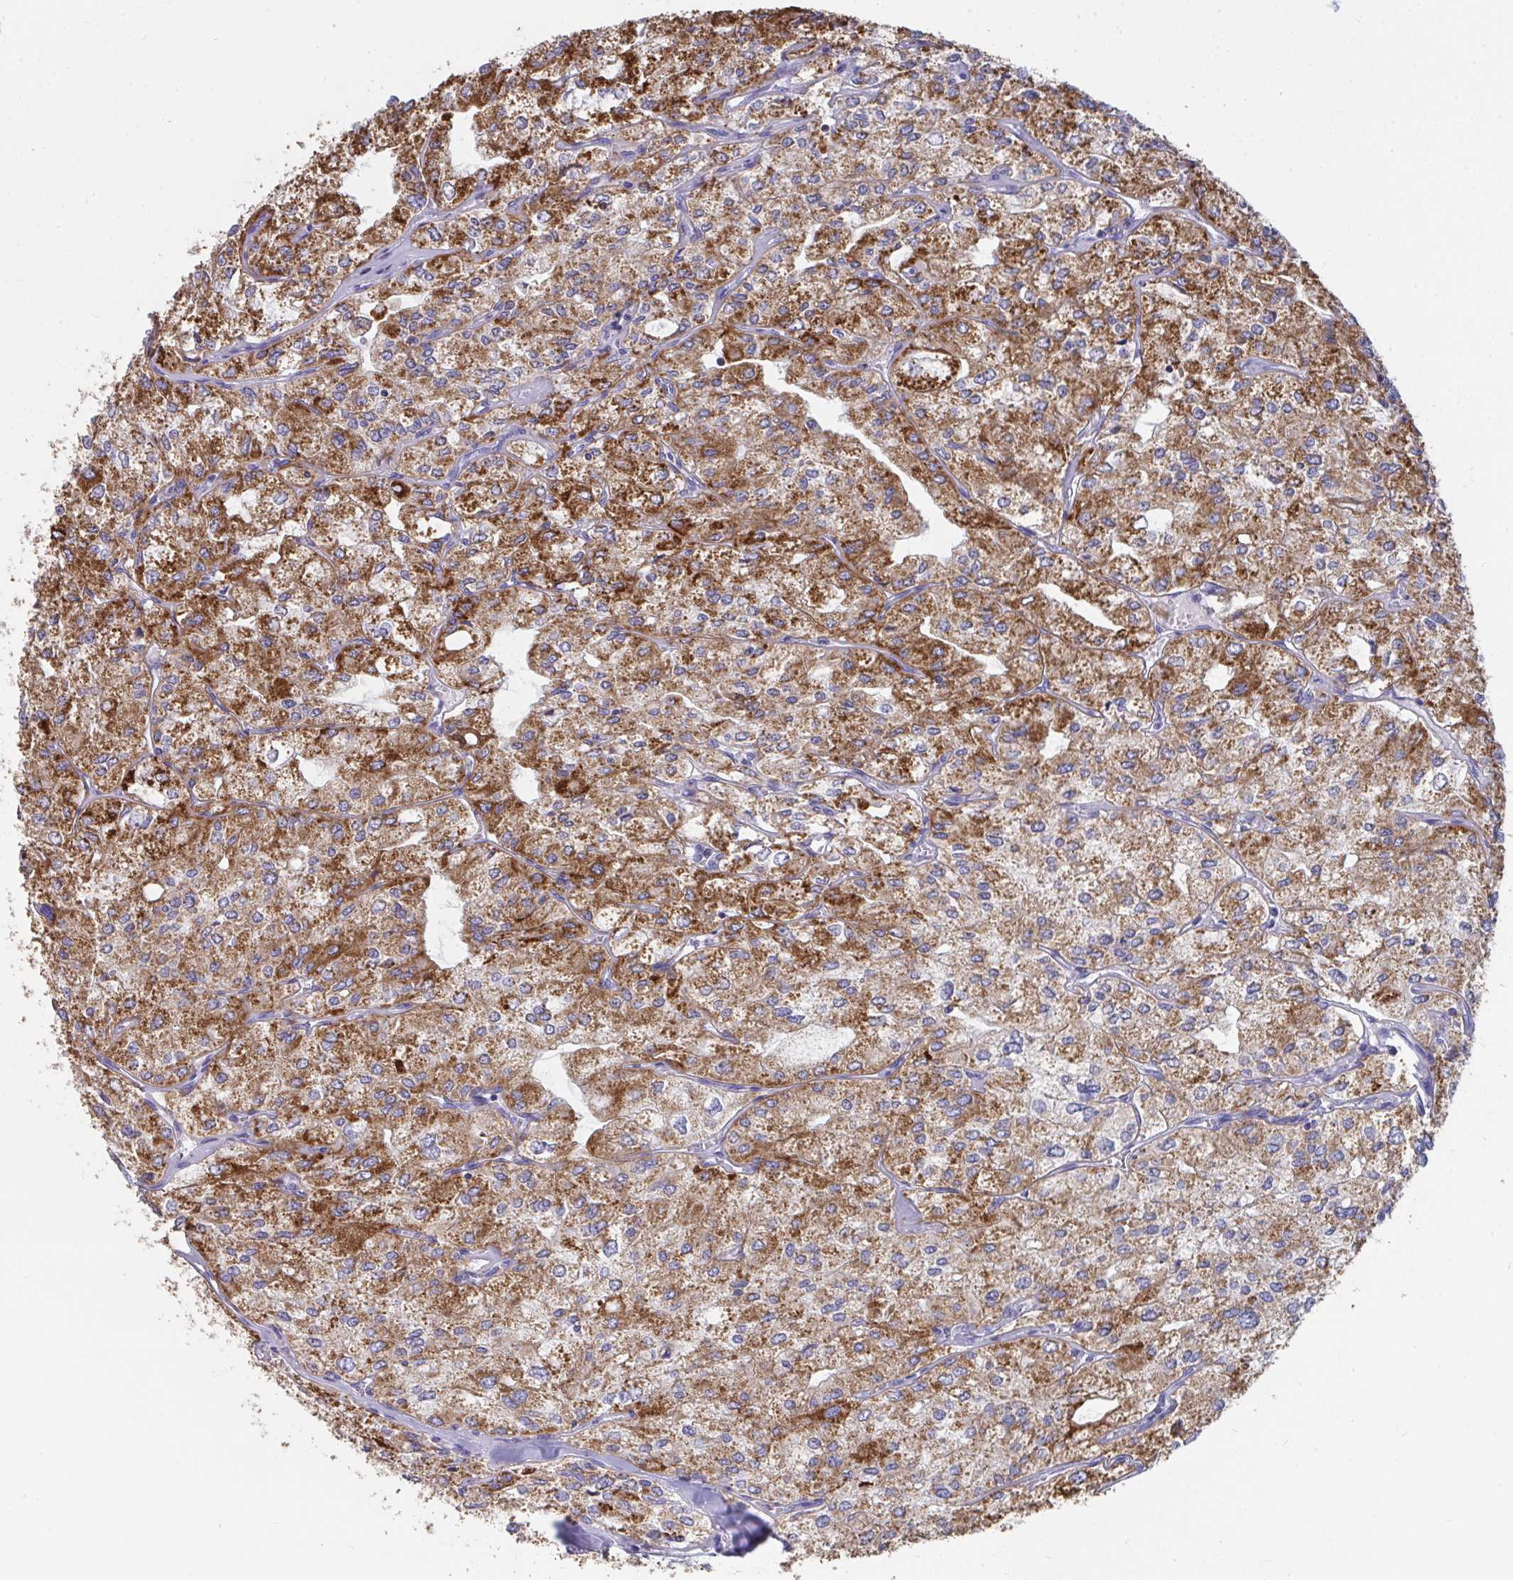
{"staining": {"intensity": "strong", "quantity": ">75%", "location": "cytoplasmic/membranous"}, "tissue": "renal cancer", "cell_type": "Tumor cells", "image_type": "cancer", "snomed": [{"axis": "morphology", "description": "Adenocarcinoma, NOS"}, {"axis": "topography", "description": "Kidney"}], "caption": "High-power microscopy captured an IHC photomicrograph of renal adenocarcinoma, revealing strong cytoplasmic/membranous positivity in approximately >75% of tumor cells. (DAB (3,3'-diaminobenzidine) IHC with brightfield microscopy, high magnification).", "gene": "AIFM1", "patient": {"sex": "female", "age": 70}}